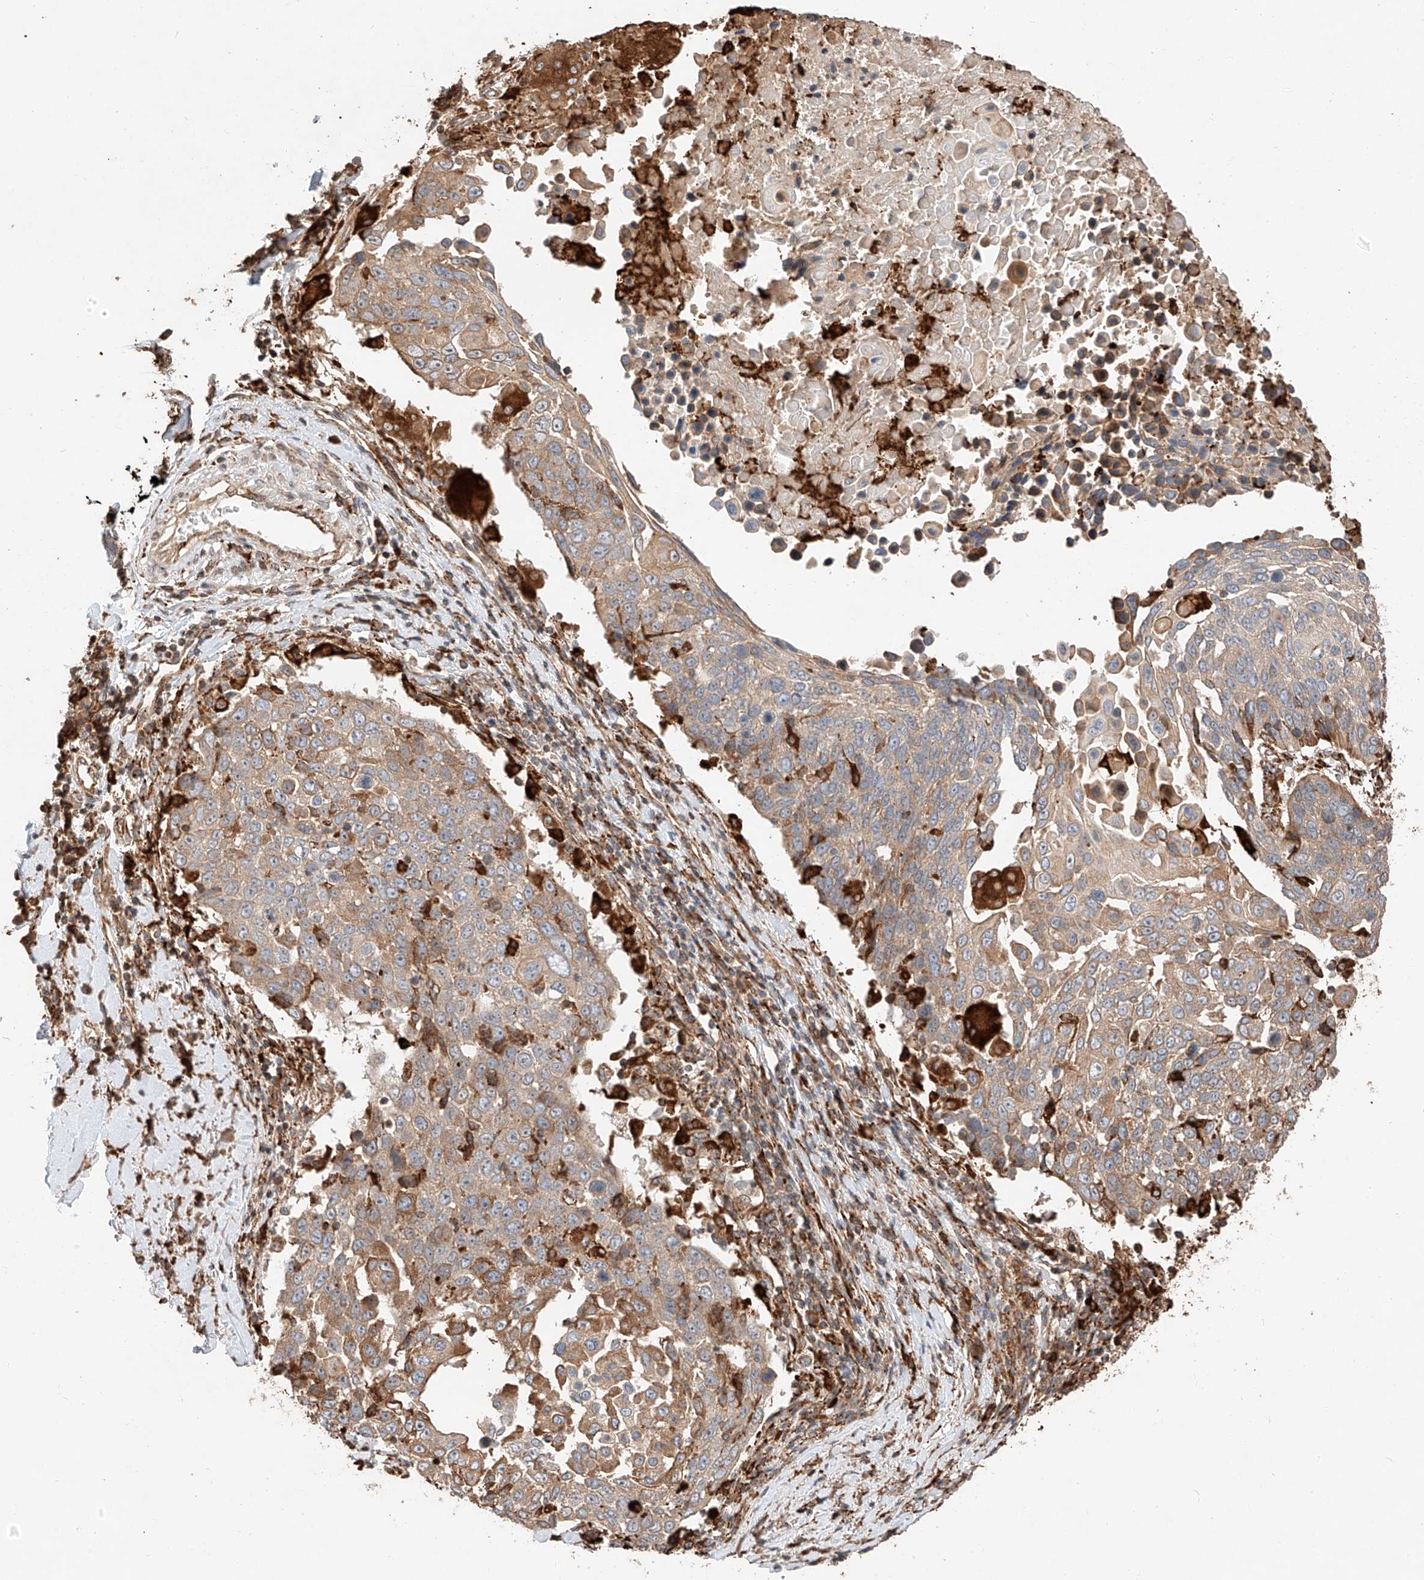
{"staining": {"intensity": "moderate", "quantity": "25%-75%", "location": "cytoplasmic/membranous"}, "tissue": "lung cancer", "cell_type": "Tumor cells", "image_type": "cancer", "snomed": [{"axis": "morphology", "description": "Squamous cell carcinoma, NOS"}, {"axis": "topography", "description": "Lung"}], "caption": "Moderate cytoplasmic/membranous staining for a protein is seen in approximately 25%-75% of tumor cells of squamous cell carcinoma (lung) using IHC.", "gene": "ZNF84", "patient": {"sex": "male", "age": 66}}